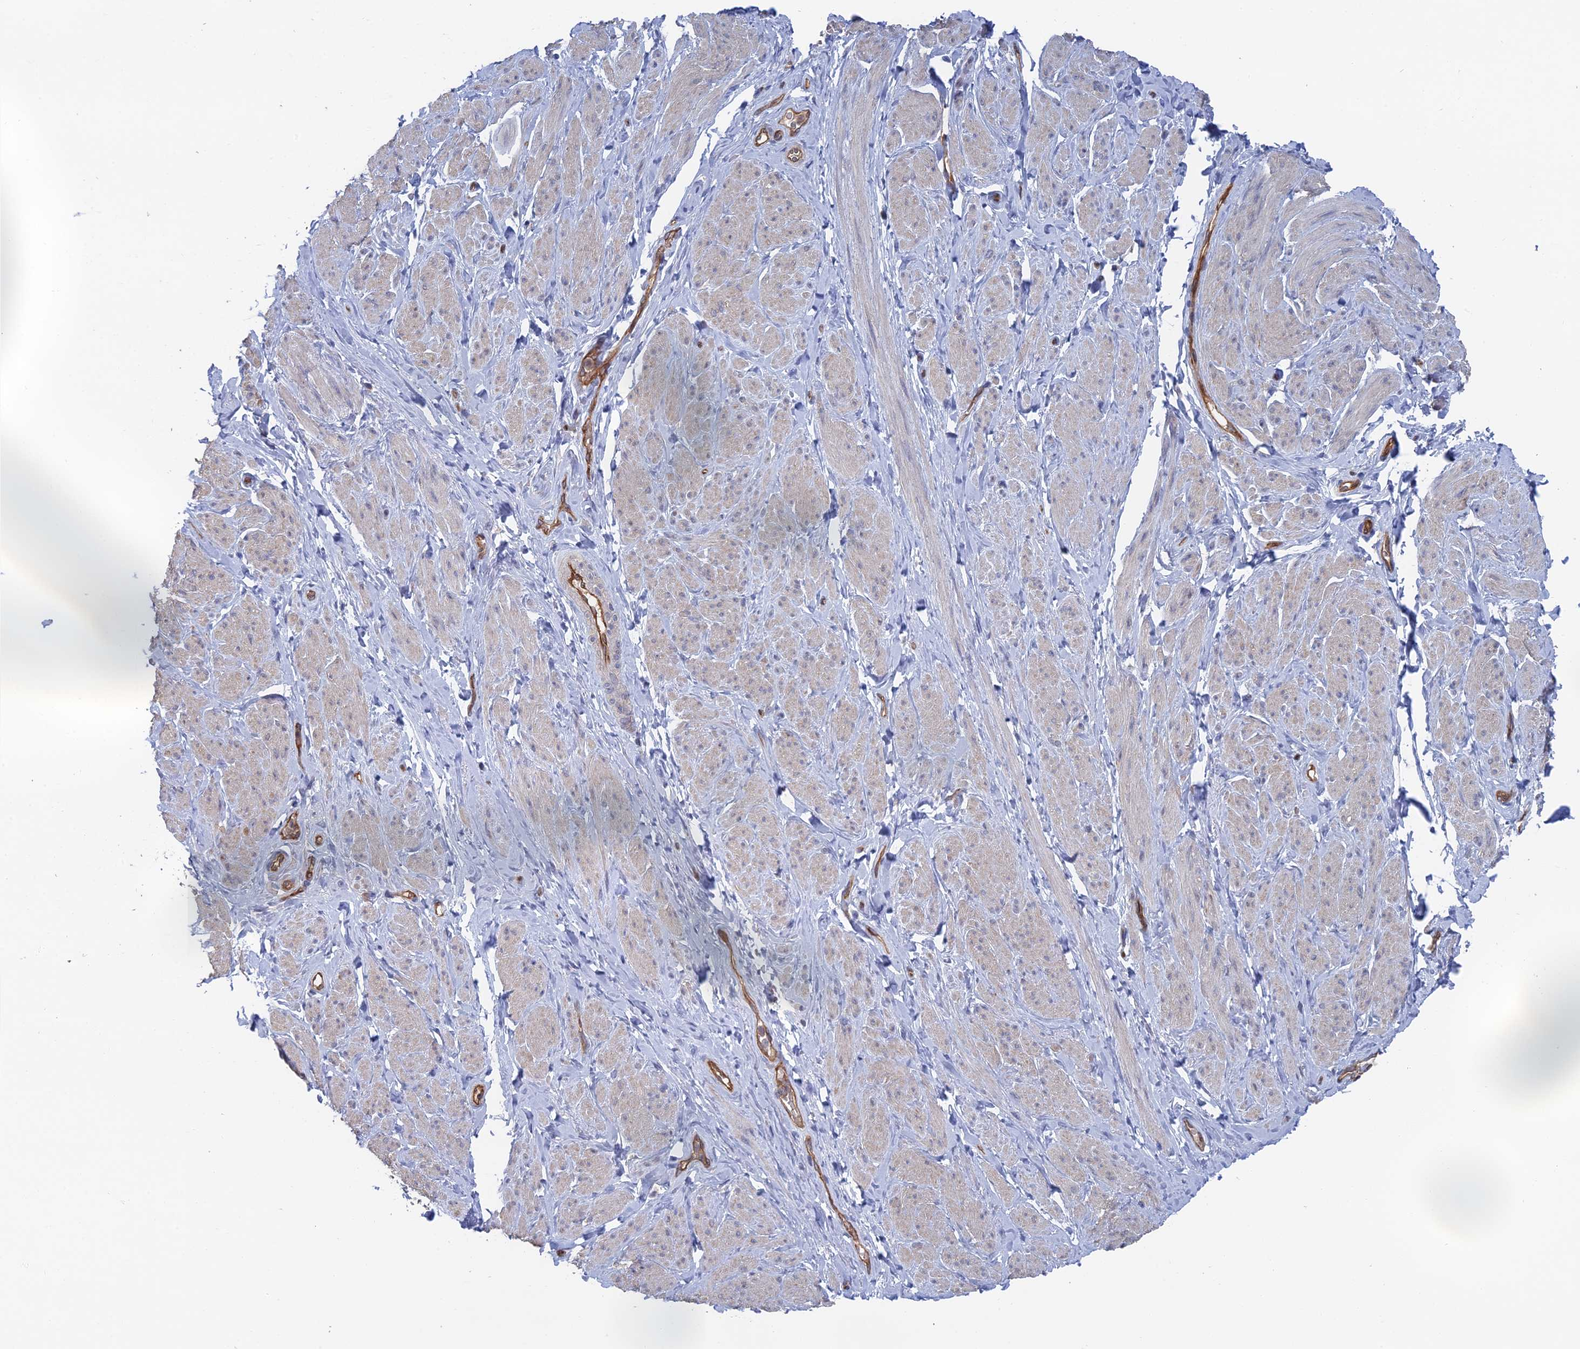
{"staining": {"intensity": "weak", "quantity": "25%-75%", "location": "cytoplasmic/membranous"}, "tissue": "smooth muscle", "cell_type": "Smooth muscle cells", "image_type": "normal", "snomed": [{"axis": "morphology", "description": "Normal tissue, NOS"}, {"axis": "topography", "description": "Smooth muscle"}, {"axis": "topography", "description": "Peripheral nerve tissue"}], "caption": "Smooth muscle stained with IHC exhibits weak cytoplasmic/membranous positivity in approximately 25%-75% of smooth muscle cells. (DAB IHC, brown staining for protein, blue staining for nuclei).", "gene": "ARAP3", "patient": {"sex": "male", "age": 69}}